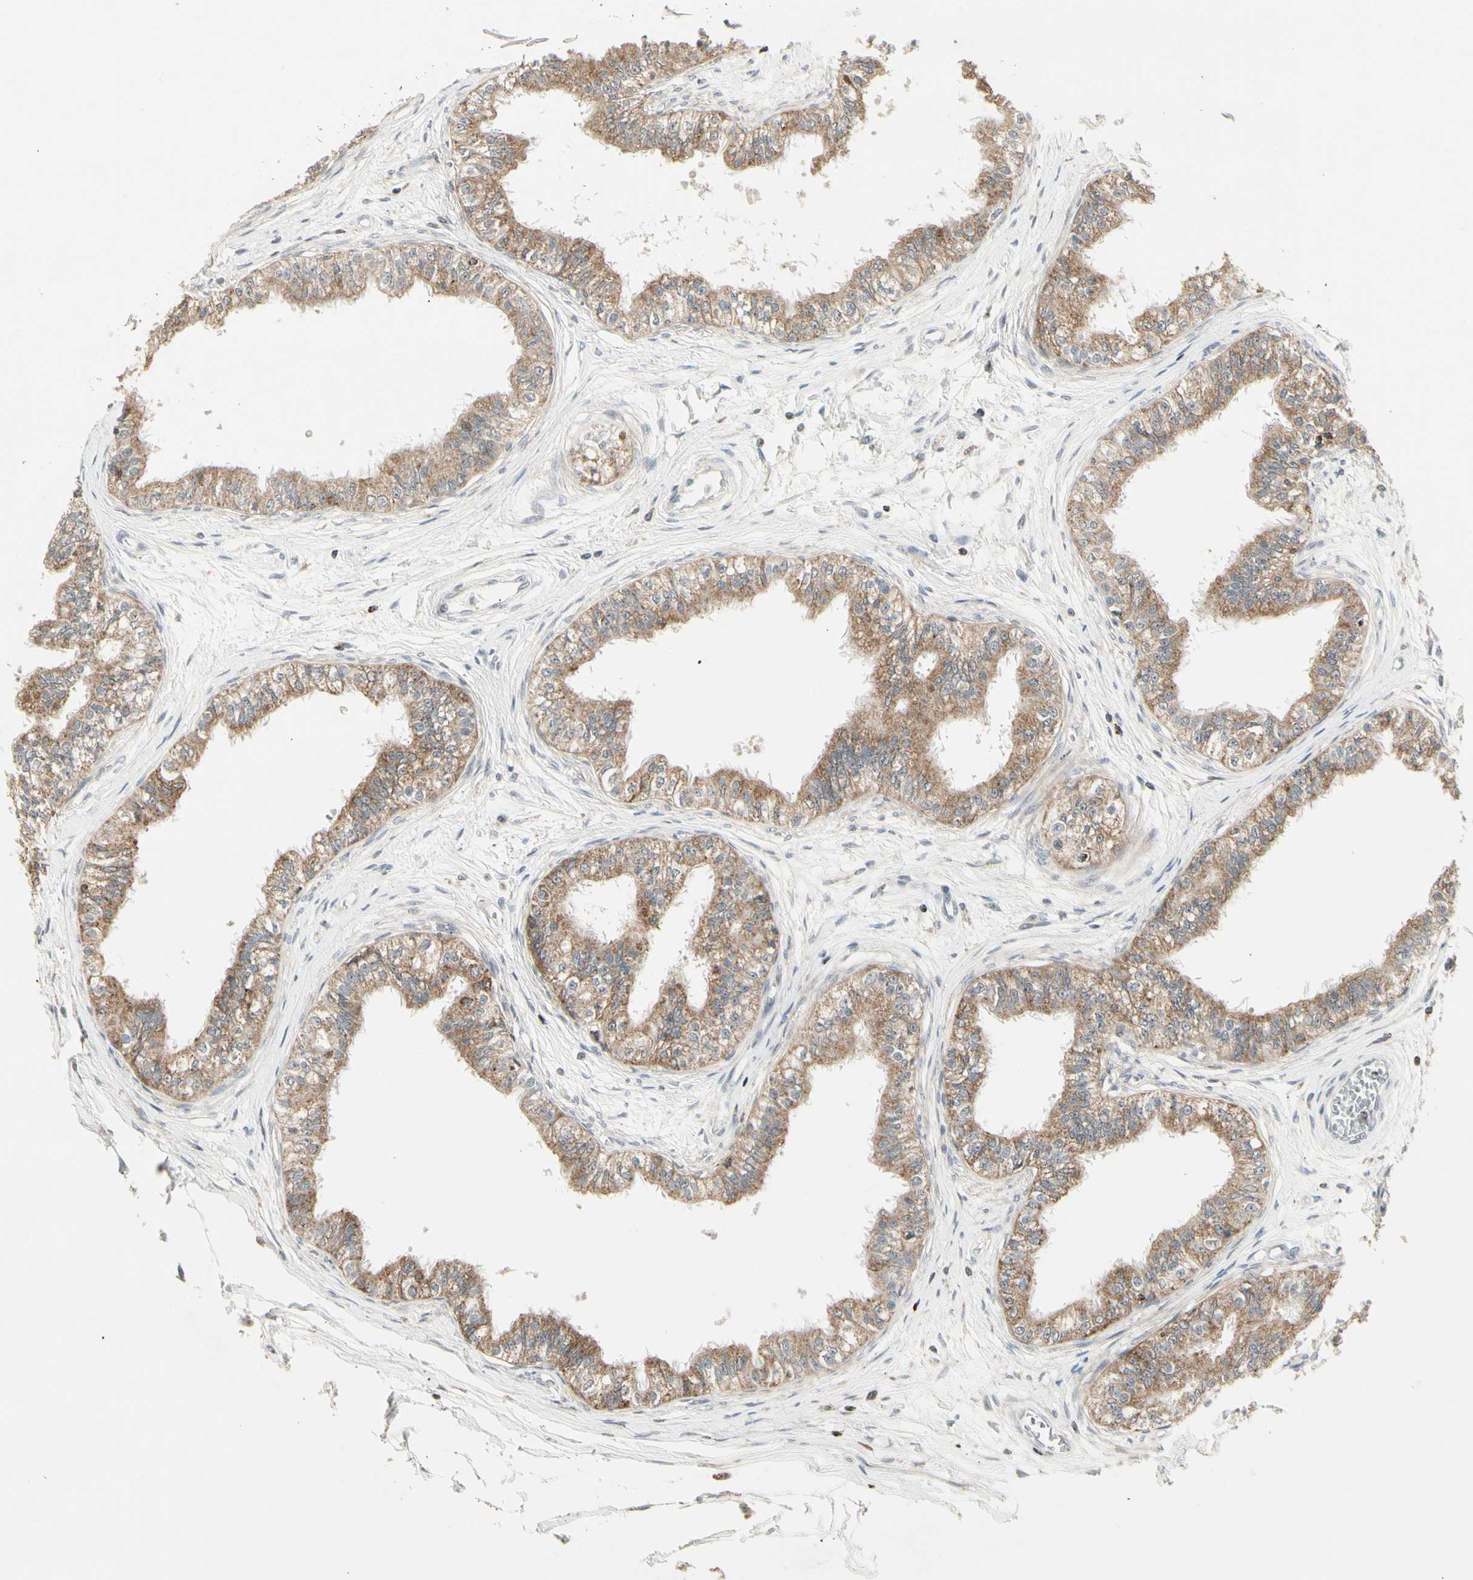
{"staining": {"intensity": "moderate", "quantity": ">75%", "location": "cytoplasmic/membranous"}, "tissue": "epididymis", "cell_type": "Glandular cells", "image_type": "normal", "snomed": [{"axis": "morphology", "description": "Normal tissue, NOS"}, {"axis": "morphology", "description": "Adenocarcinoma, metastatic, NOS"}, {"axis": "topography", "description": "Testis"}, {"axis": "topography", "description": "Epididymis"}], "caption": "Epididymis stained with a protein marker shows moderate staining in glandular cells.", "gene": "TMEM176A", "patient": {"sex": "male", "age": 26}}